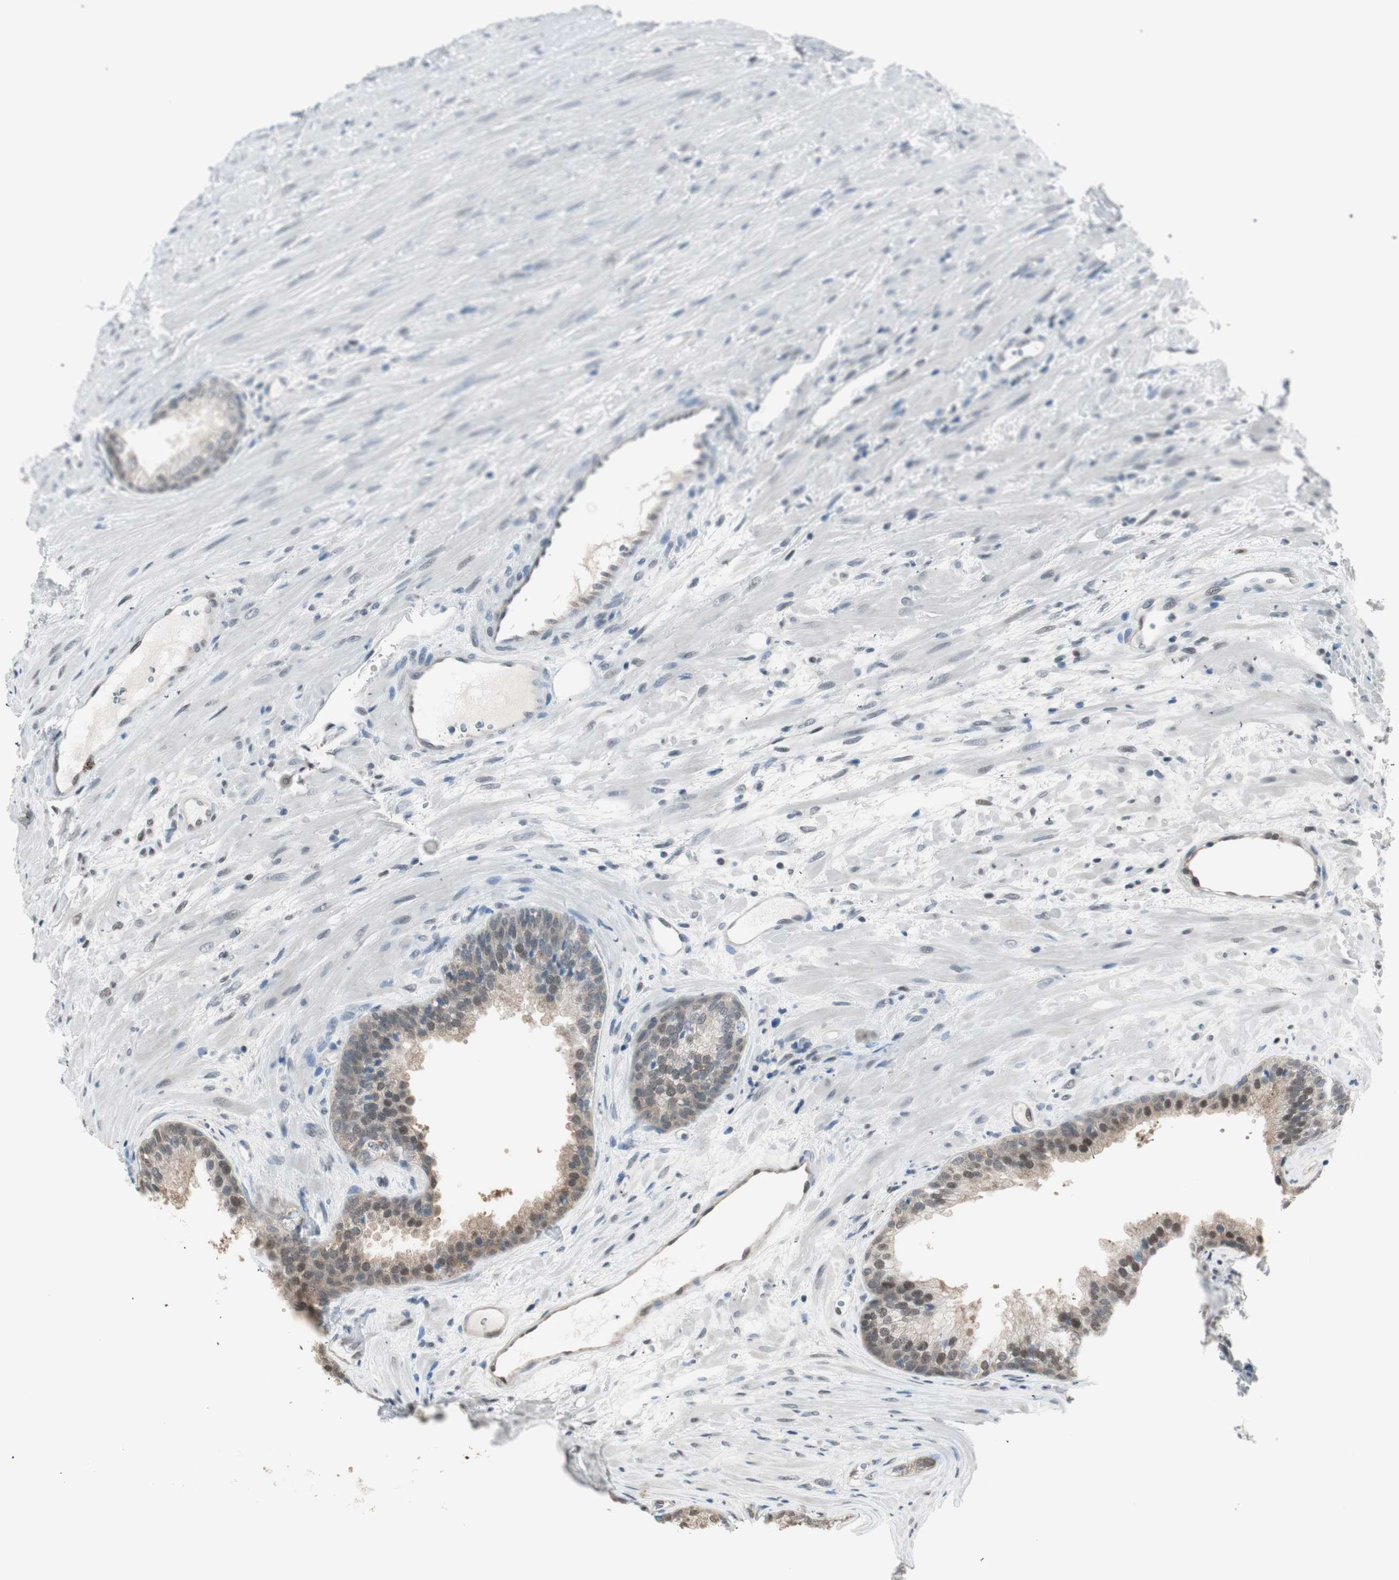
{"staining": {"intensity": "moderate", "quantity": "25%-75%", "location": "nuclear"}, "tissue": "prostate", "cell_type": "Glandular cells", "image_type": "normal", "snomed": [{"axis": "morphology", "description": "Normal tissue, NOS"}, {"axis": "topography", "description": "Prostate"}], "caption": "Prostate stained for a protein exhibits moderate nuclear positivity in glandular cells. (brown staining indicates protein expression, while blue staining denotes nuclei).", "gene": "LONP2", "patient": {"sex": "male", "age": 76}}